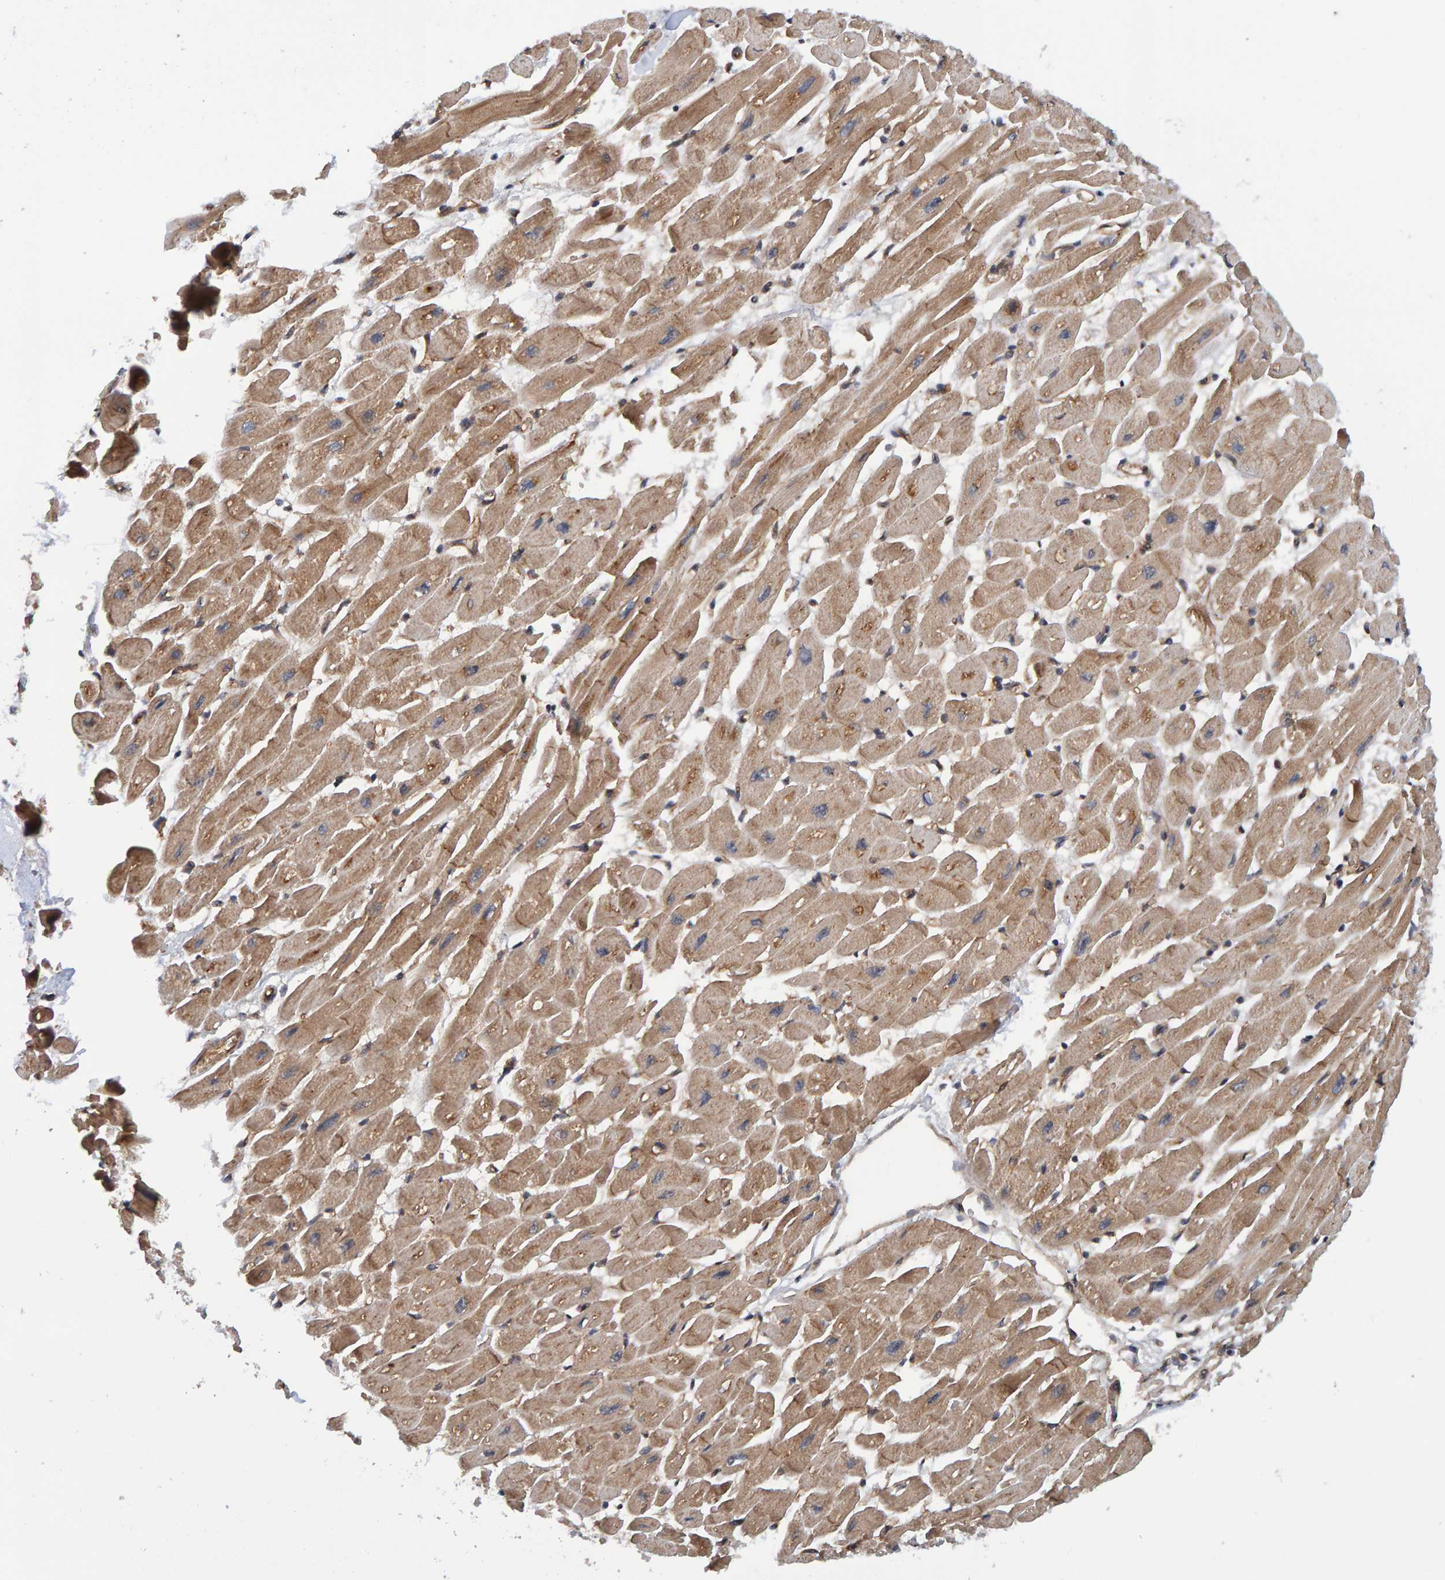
{"staining": {"intensity": "moderate", "quantity": ">75%", "location": "cytoplasmic/membranous"}, "tissue": "heart muscle", "cell_type": "Cardiomyocytes", "image_type": "normal", "snomed": [{"axis": "morphology", "description": "Normal tissue, NOS"}, {"axis": "topography", "description": "Heart"}], "caption": "Immunohistochemistry (IHC) photomicrograph of normal heart muscle: human heart muscle stained using immunohistochemistry (IHC) exhibits medium levels of moderate protein expression localized specifically in the cytoplasmic/membranous of cardiomyocytes, appearing as a cytoplasmic/membranous brown color.", "gene": "SCRN2", "patient": {"sex": "female", "age": 54}}